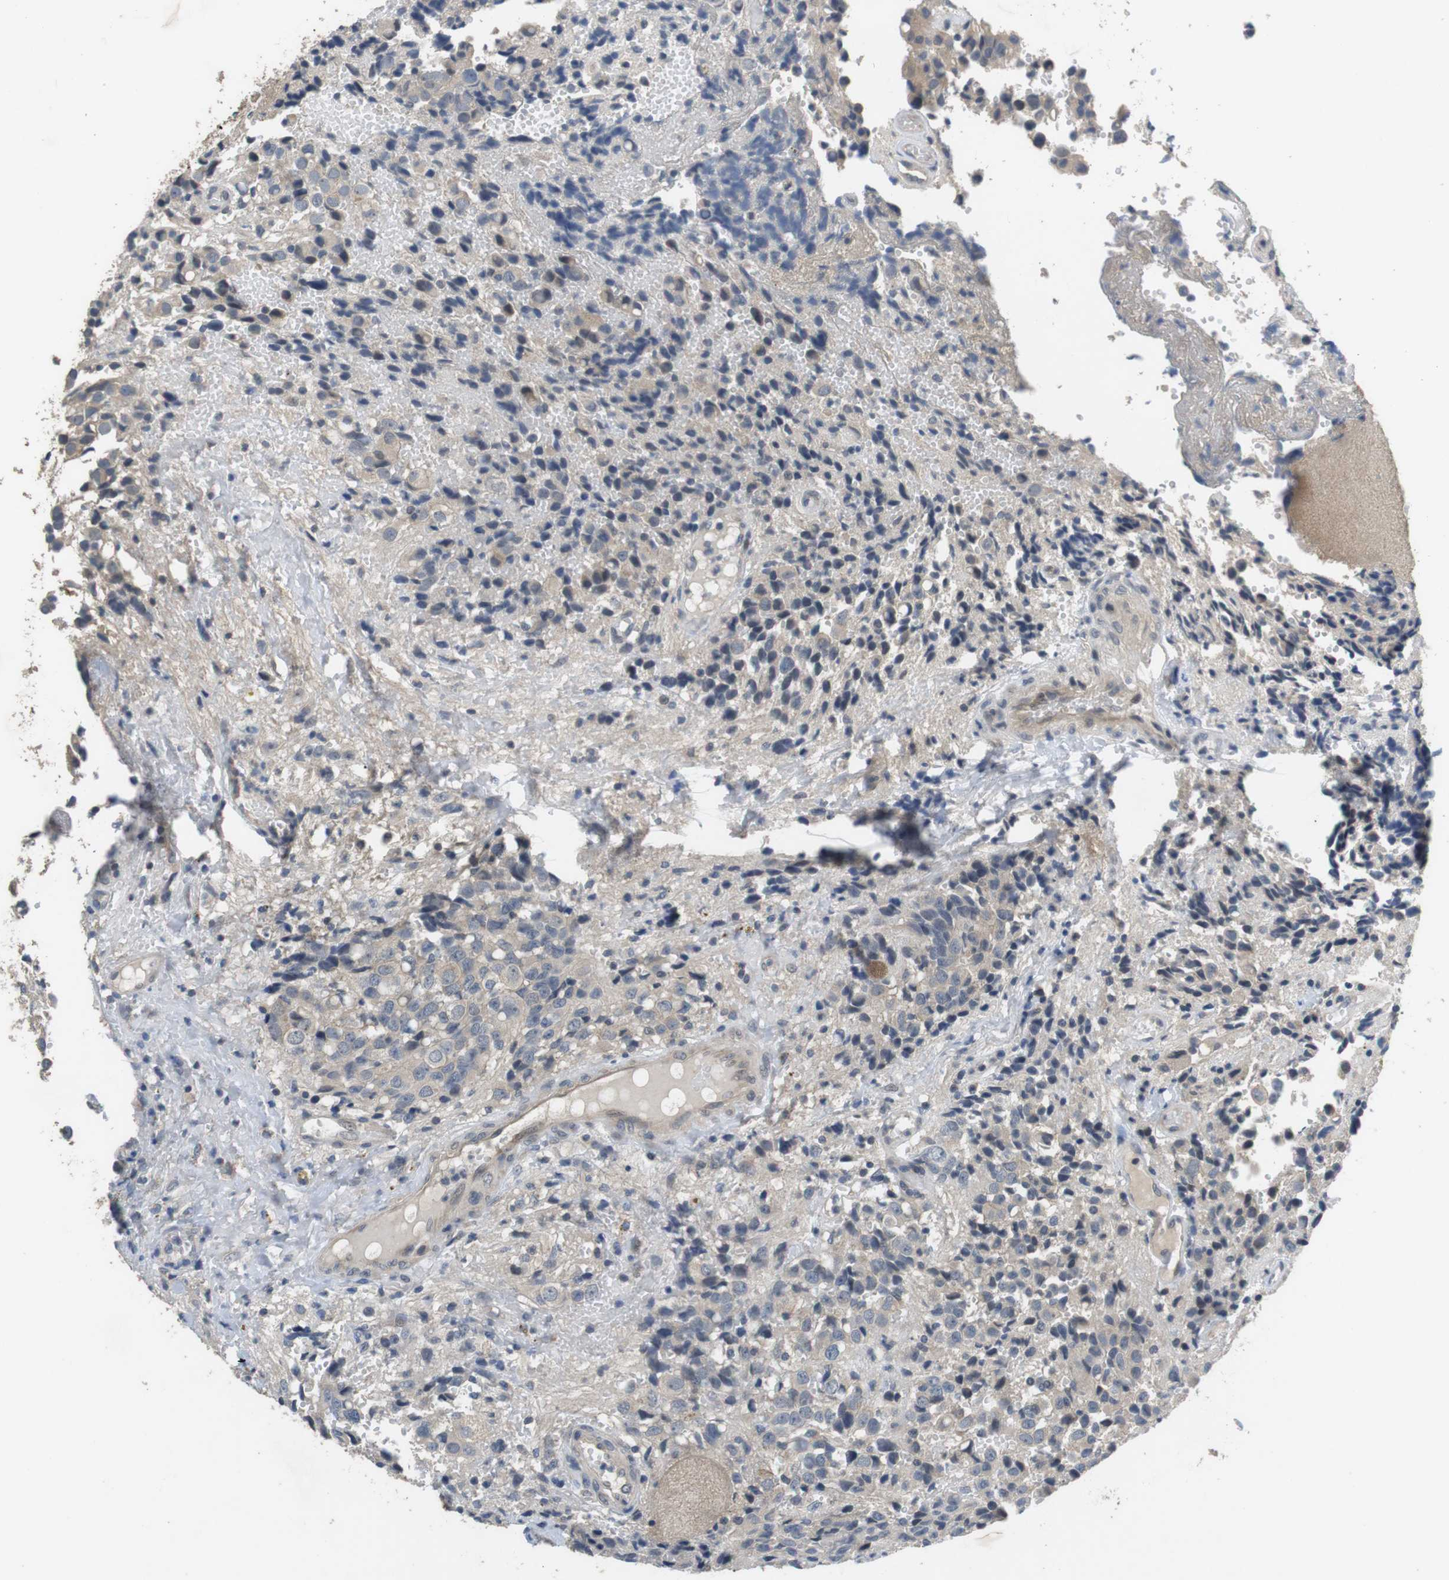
{"staining": {"intensity": "negative", "quantity": "none", "location": "none"}, "tissue": "glioma", "cell_type": "Tumor cells", "image_type": "cancer", "snomed": [{"axis": "morphology", "description": "Glioma, malignant, High grade"}, {"axis": "topography", "description": "Brain"}], "caption": "High magnification brightfield microscopy of glioma stained with DAB (3,3'-diaminobenzidine) (brown) and counterstained with hematoxylin (blue): tumor cells show no significant expression.", "gene": "ADGRL3", "patient": {"sex": "male", "age": 32}}